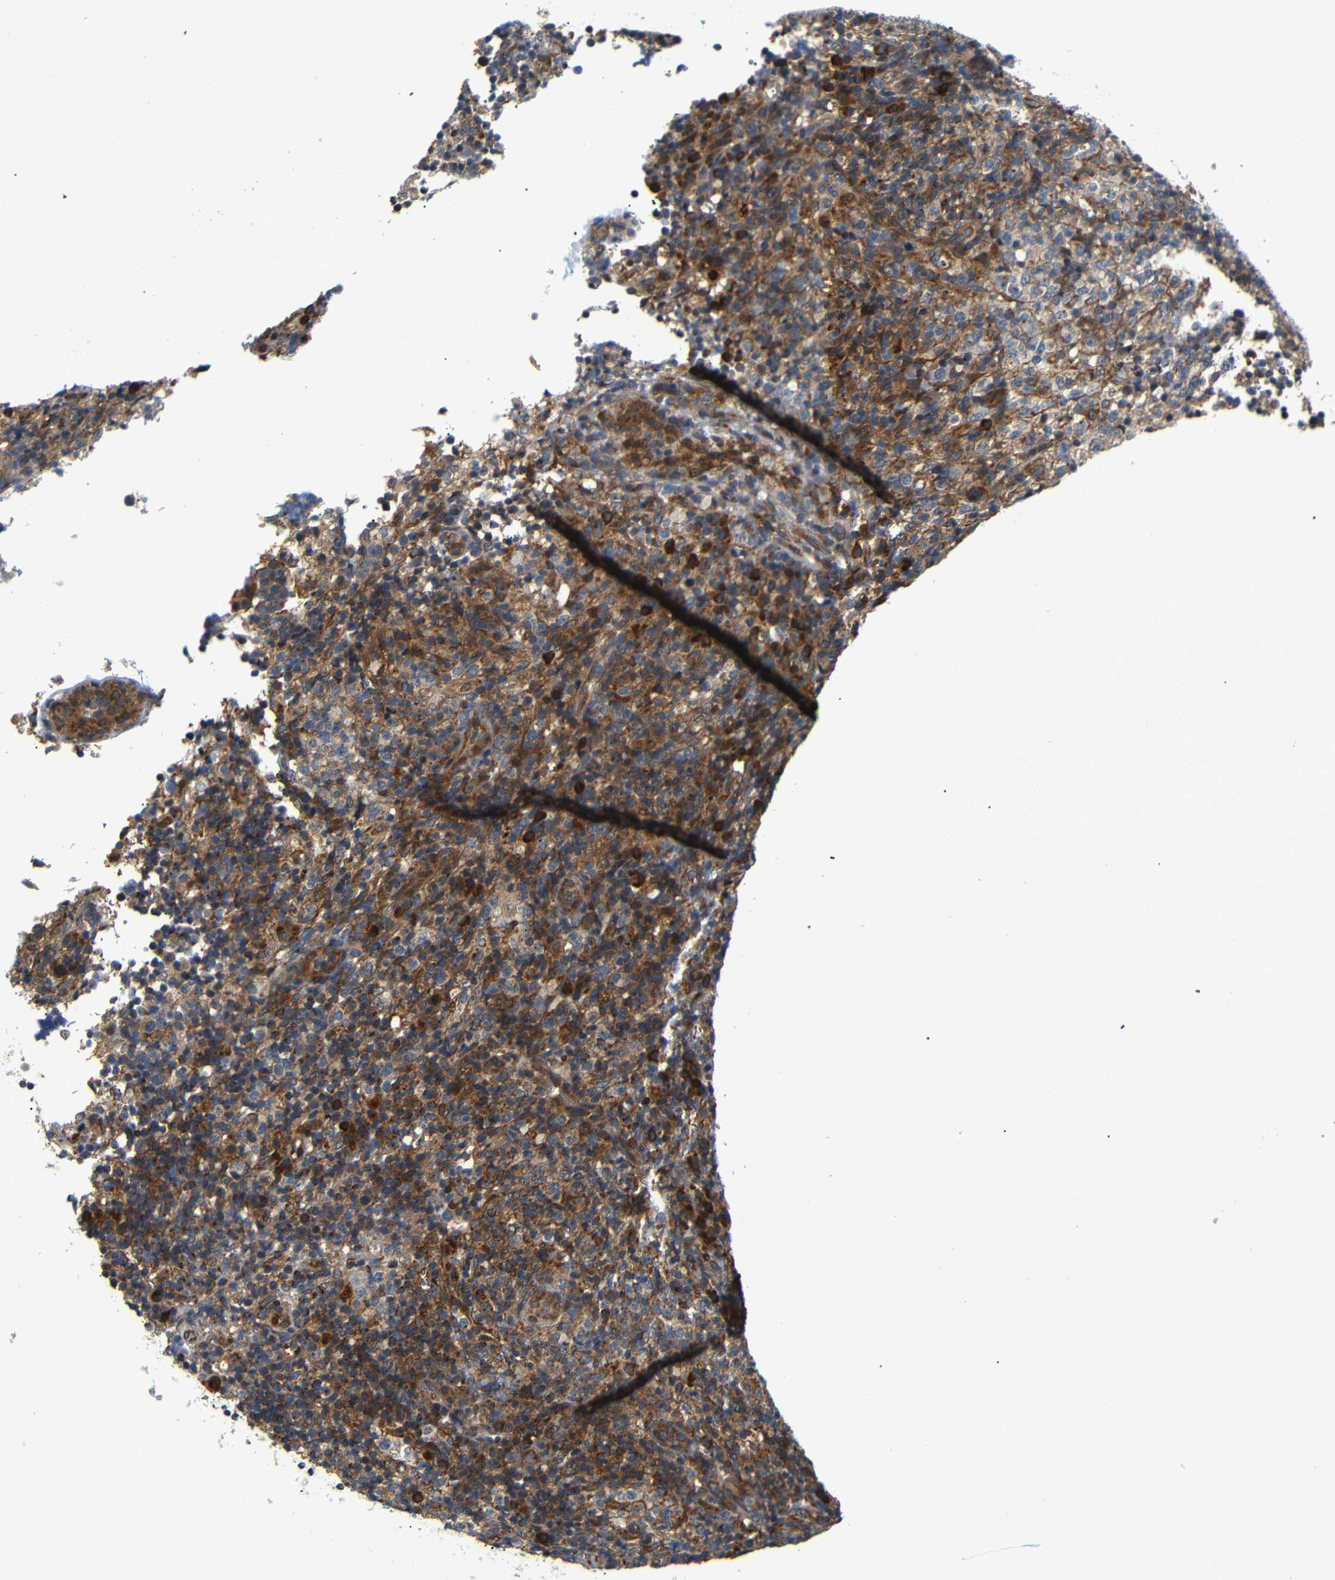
{"staining": {"intensity": "strong", "quantity": "<25%", "location": "cytoplasmic/membranous"}, "tissue": "lymphoma", "cell_type": "Tumor cells", "image_type": "cancer", "snomed": [{"axis": "morphology", "description": "Malignant lymphoma, non-Hodgkin's type, High grade"}, {"axis": "topography", "description": "Lymph node"}], "caption": "A histopathology image of human high-grade malignant lymphoma, non-Hodgkin's type stained for a protein exhibits strong cytoplasmic/membranous brown staining in tumor cells. (Brightfield microscopy of DAB IHC at high magnification).", "gene": "KANK4", "patient": {"sex": "female", "age": 76}}